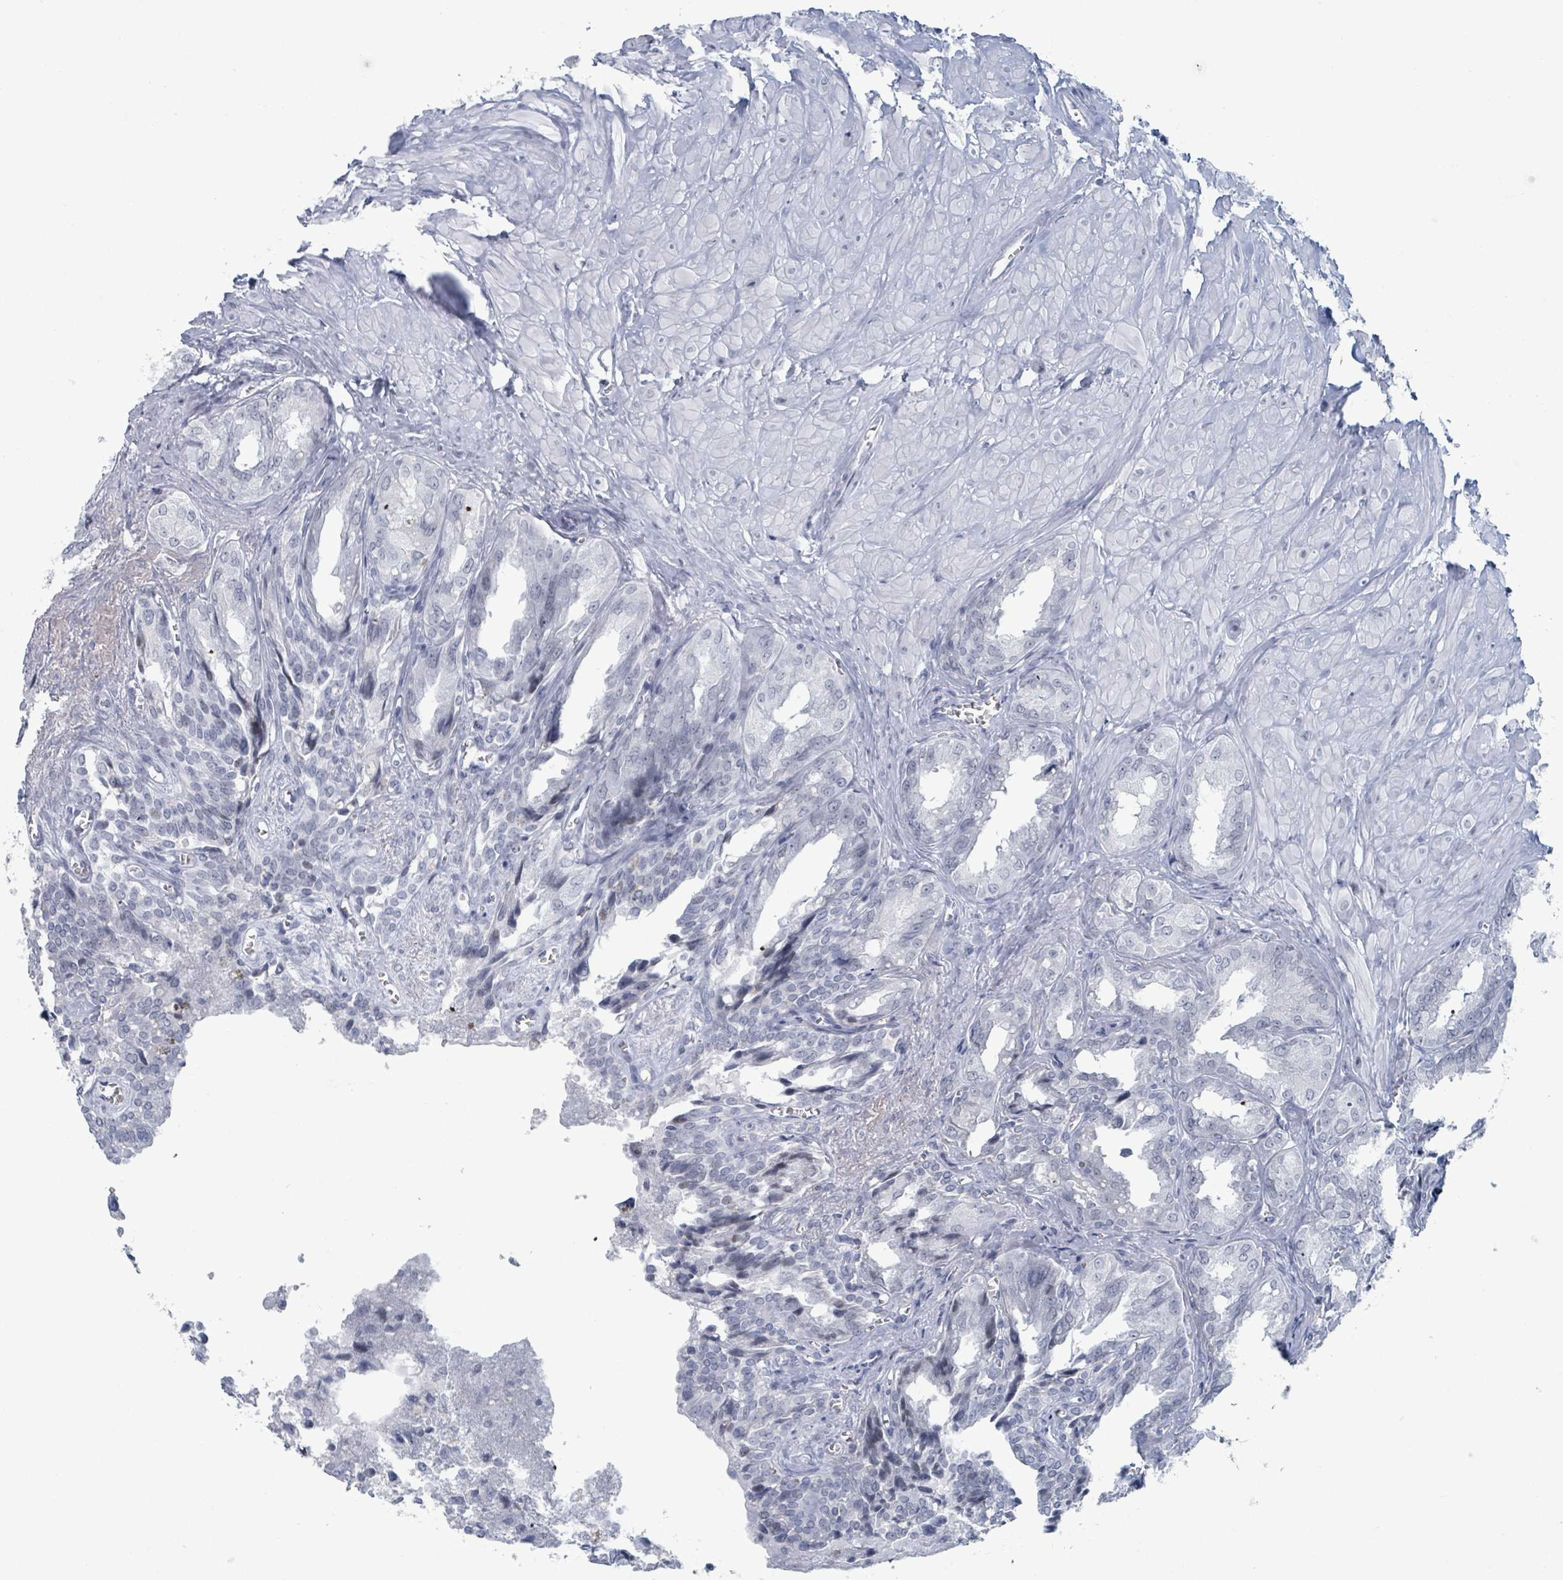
{"staining": {"intensity": "negative", "quantity": "none", "location": "none"}, "tissue": "seminal vesicle", "cell_type": "Glandular cells", "image_type": "normal", "snomed": [{"axis": "morphology", "description": "Normal tissue, NOS"}, {"axis": "topography", "description": "Seminal veicle"}], "caption": "High magnification brightfield microscopy of unremarkable seminal vesicle stained with DAB (3,3'-diaminobenzidine) (brown) and counterstained with hematoxylin (blue): glandular cells show no significant positivity.", "gene": "GPR15LG", "patient": {"sex": "male", "age": 67}}